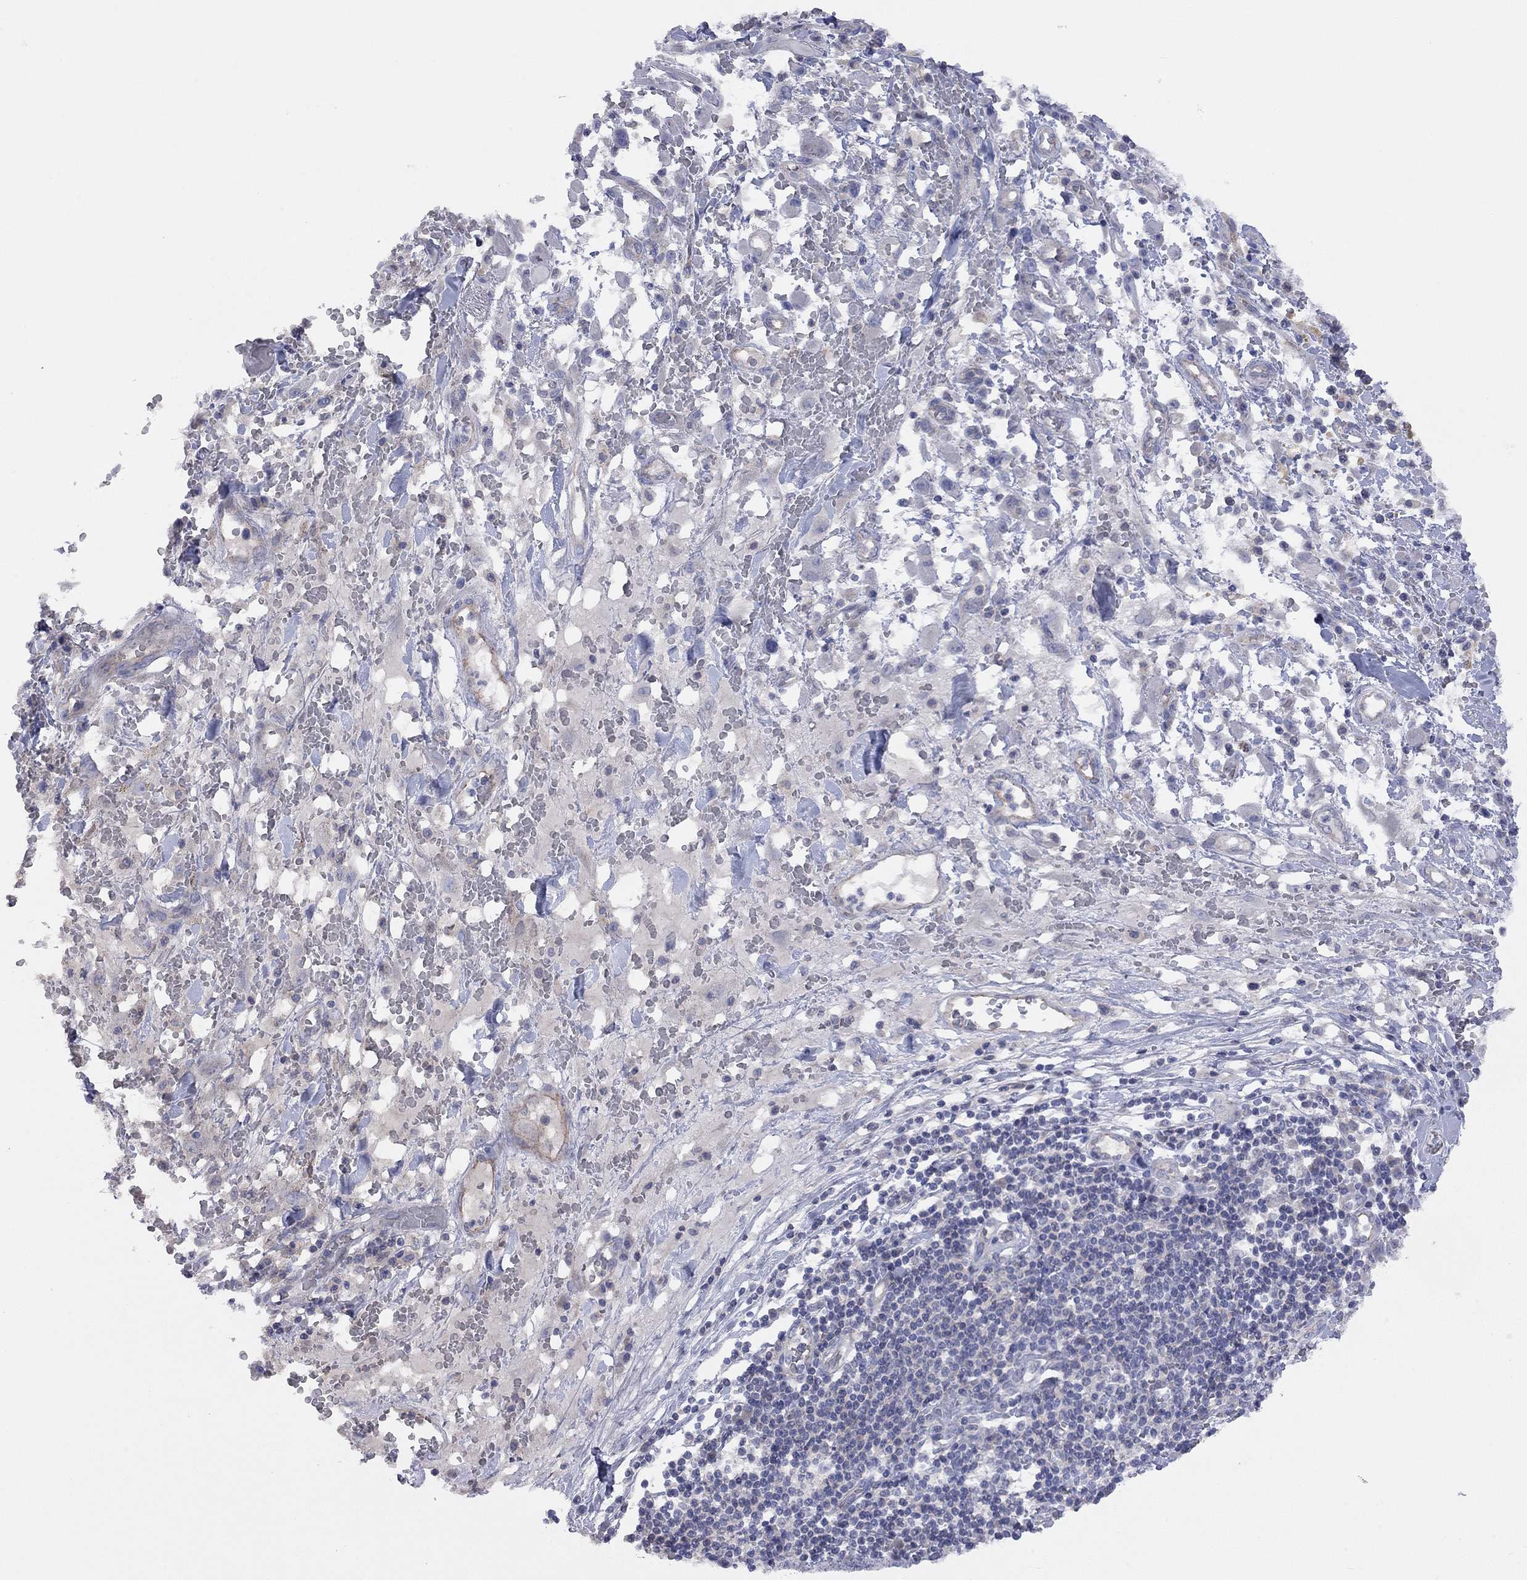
{"staining": {"intensity": "negative", "quantity": "none", "location": "none"}, "tissue": "melanoma", "cell_type": "Tumor cells", "image_type": "cancer", "snomed": [{"axis": "morphology", "description": "Malignant melanoma, NOS"}, {"axis": "topography", "description": "Skin"}], "caption": "The micrograph reveals no significant positivity in tumor cells of malignant melanoma.", "gene": "KCNB1", "patient": {"sex": "female", "age": 91}}